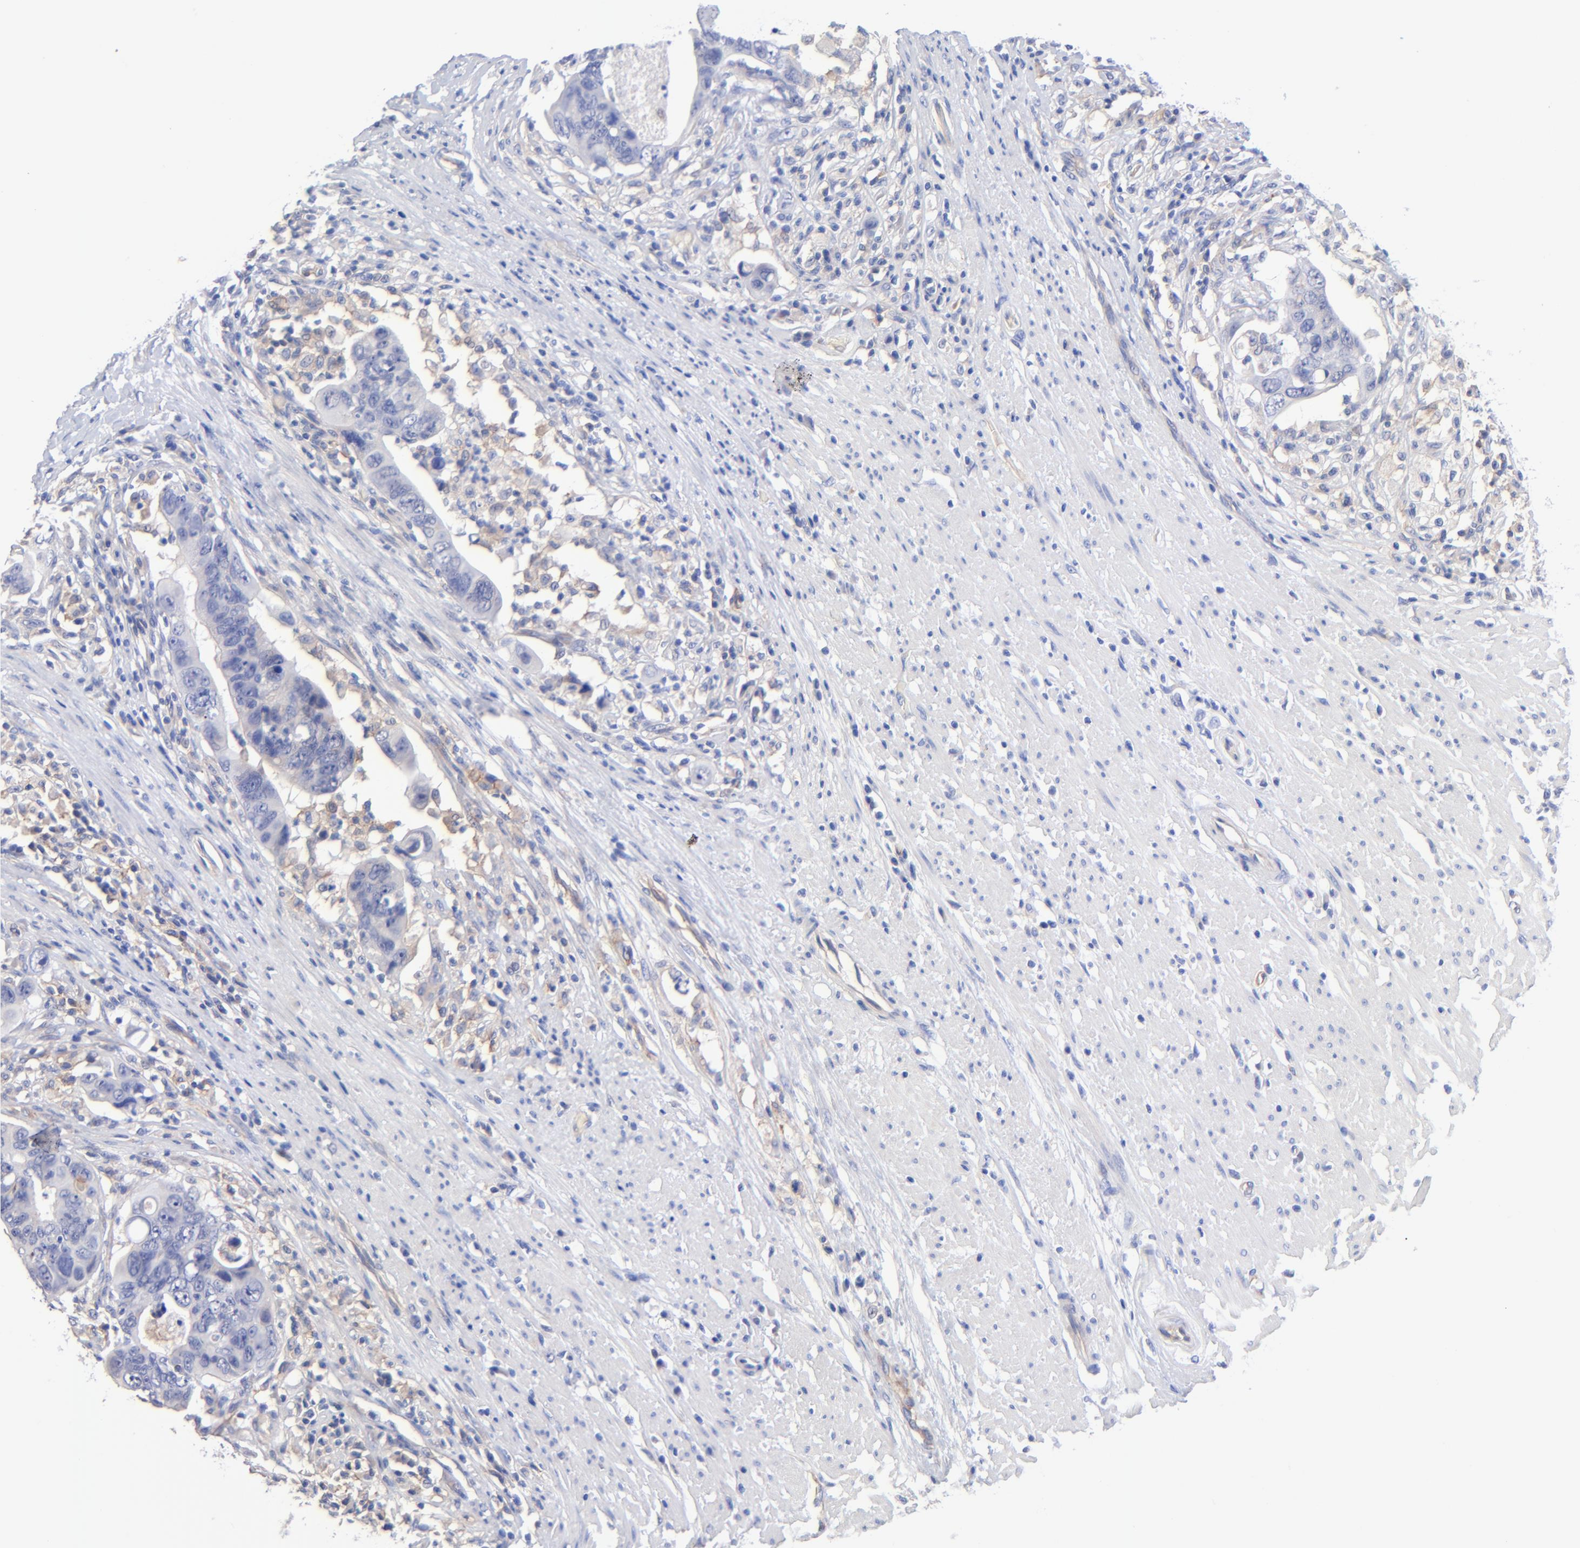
{"staining": {"intensity": "negative", "quantity": "none", "location": "none"}, "tissue": "colorectal cancer", "cell_type": "Tumor cells", "image_type": "cancer", "snomed": [{"axis": "morphology", "description": "Adenocarcinoma, NOS"}, {"axis": "topography", "description": "Rectum"}], "caption": "An immunohistochemistry micrograph of colorectal adenocarcinoma is shown. There is no staining in tumor cells of colorectal adenocarcinoma.", "gene": "SLC44A2", "patient": {"sex": "male", "age": 53}}